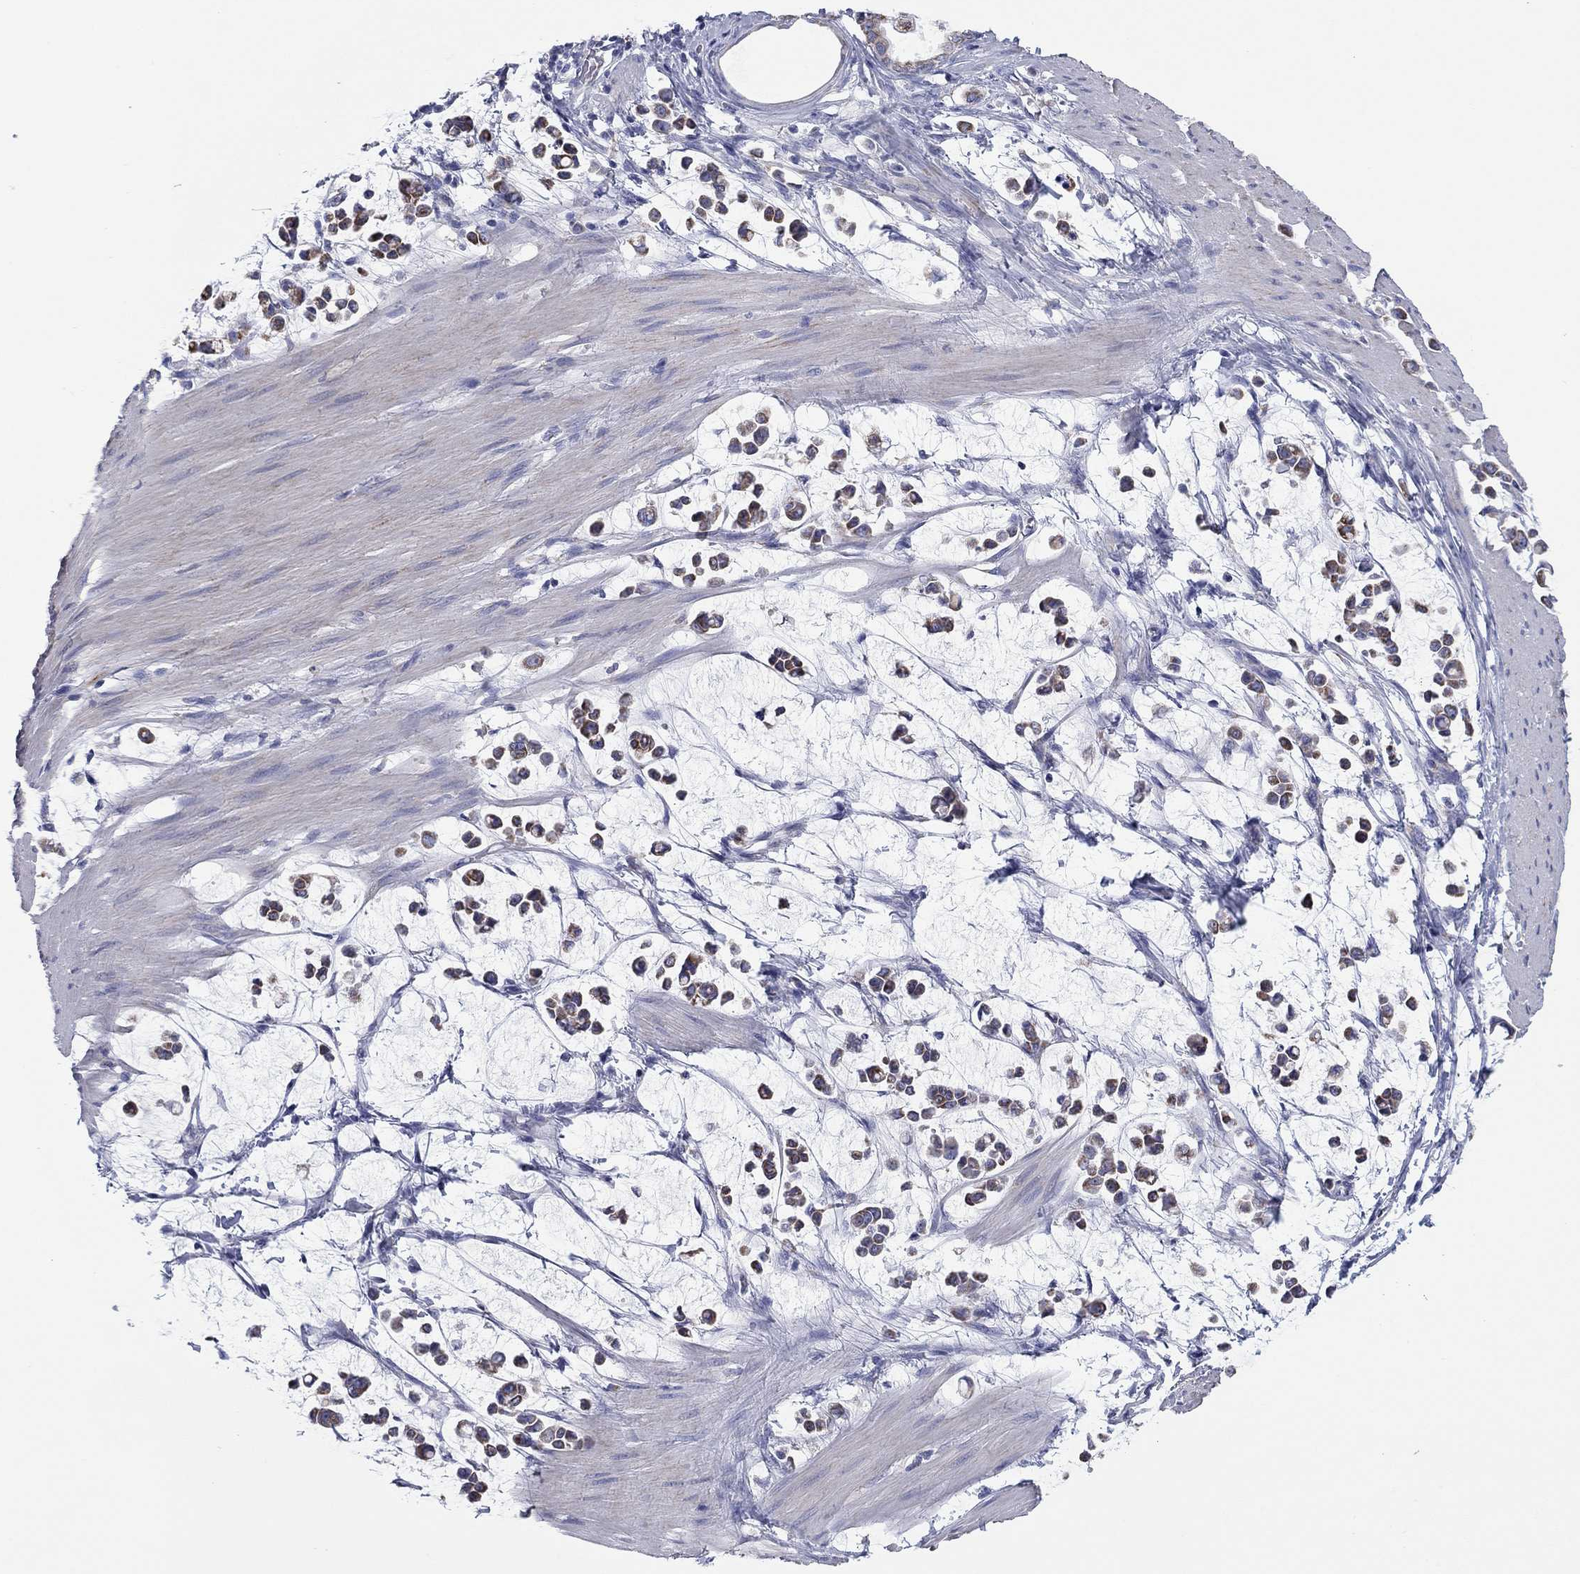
{"staining": {"intensity": "strong", "quantity": "25%-75%", "location": "cytoplasmic/membranous"}, "tissue": "stomach cancer", "cell_type": "Tumor cells", "image_type": "cancer", "snomed": [{"axis": "morphology", "description": "Adenocarcinoma, NOS"}, {"axis": "topography", "description": "Stomach"}], "caption": "A histopathology image of human adenocarcinoma (stomach) stained for a protein exhibits strong cytoplasmic/membranous brown staining in tumor cells.", "gene": "MGST3", "patient": {"sex": "male", "age": 82}}